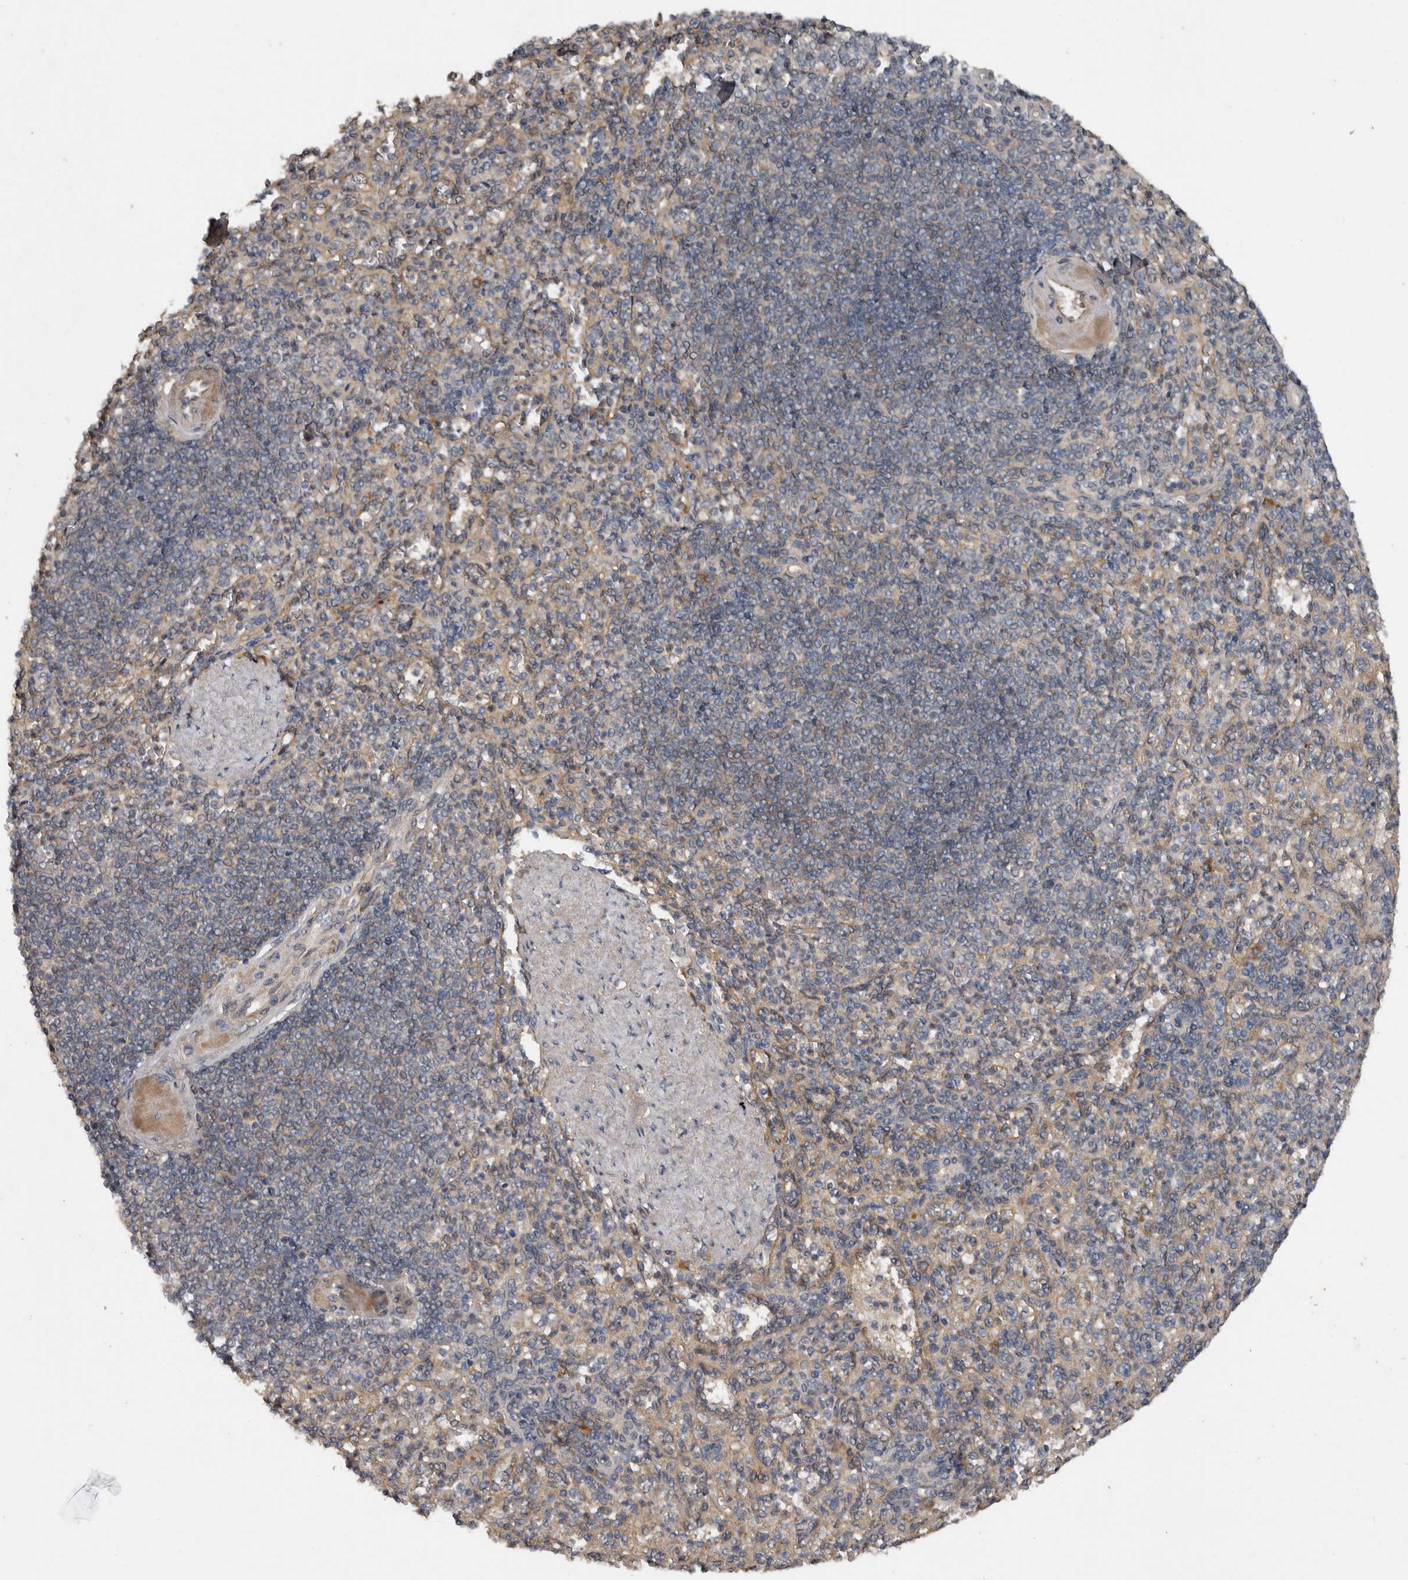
{"staining": {"intensity": "weak", "quantity": "<25%", "location": "cytoplasmic/membranous"}, "tissue": "spleen", "cell_type": "Cells in red pulp", "image_type": "normal", "snomed": [{"axis": "morphology", "description": "Normal tissue, NOS"}, {"axis": "topography", "description": "Spleen"}], "caption": "An immunohistochemistry photomicrograph of normal spleen is shown. There is no staining in cells in red pulp of spleen. Brightfield microscopy of immunohistochemistry (IHC) stained with DAB (brown) and hematoxylin (blue), captured at high magnification.", "gene": "DNAJB4", "patient": {"sex": "female", "age": 74}}